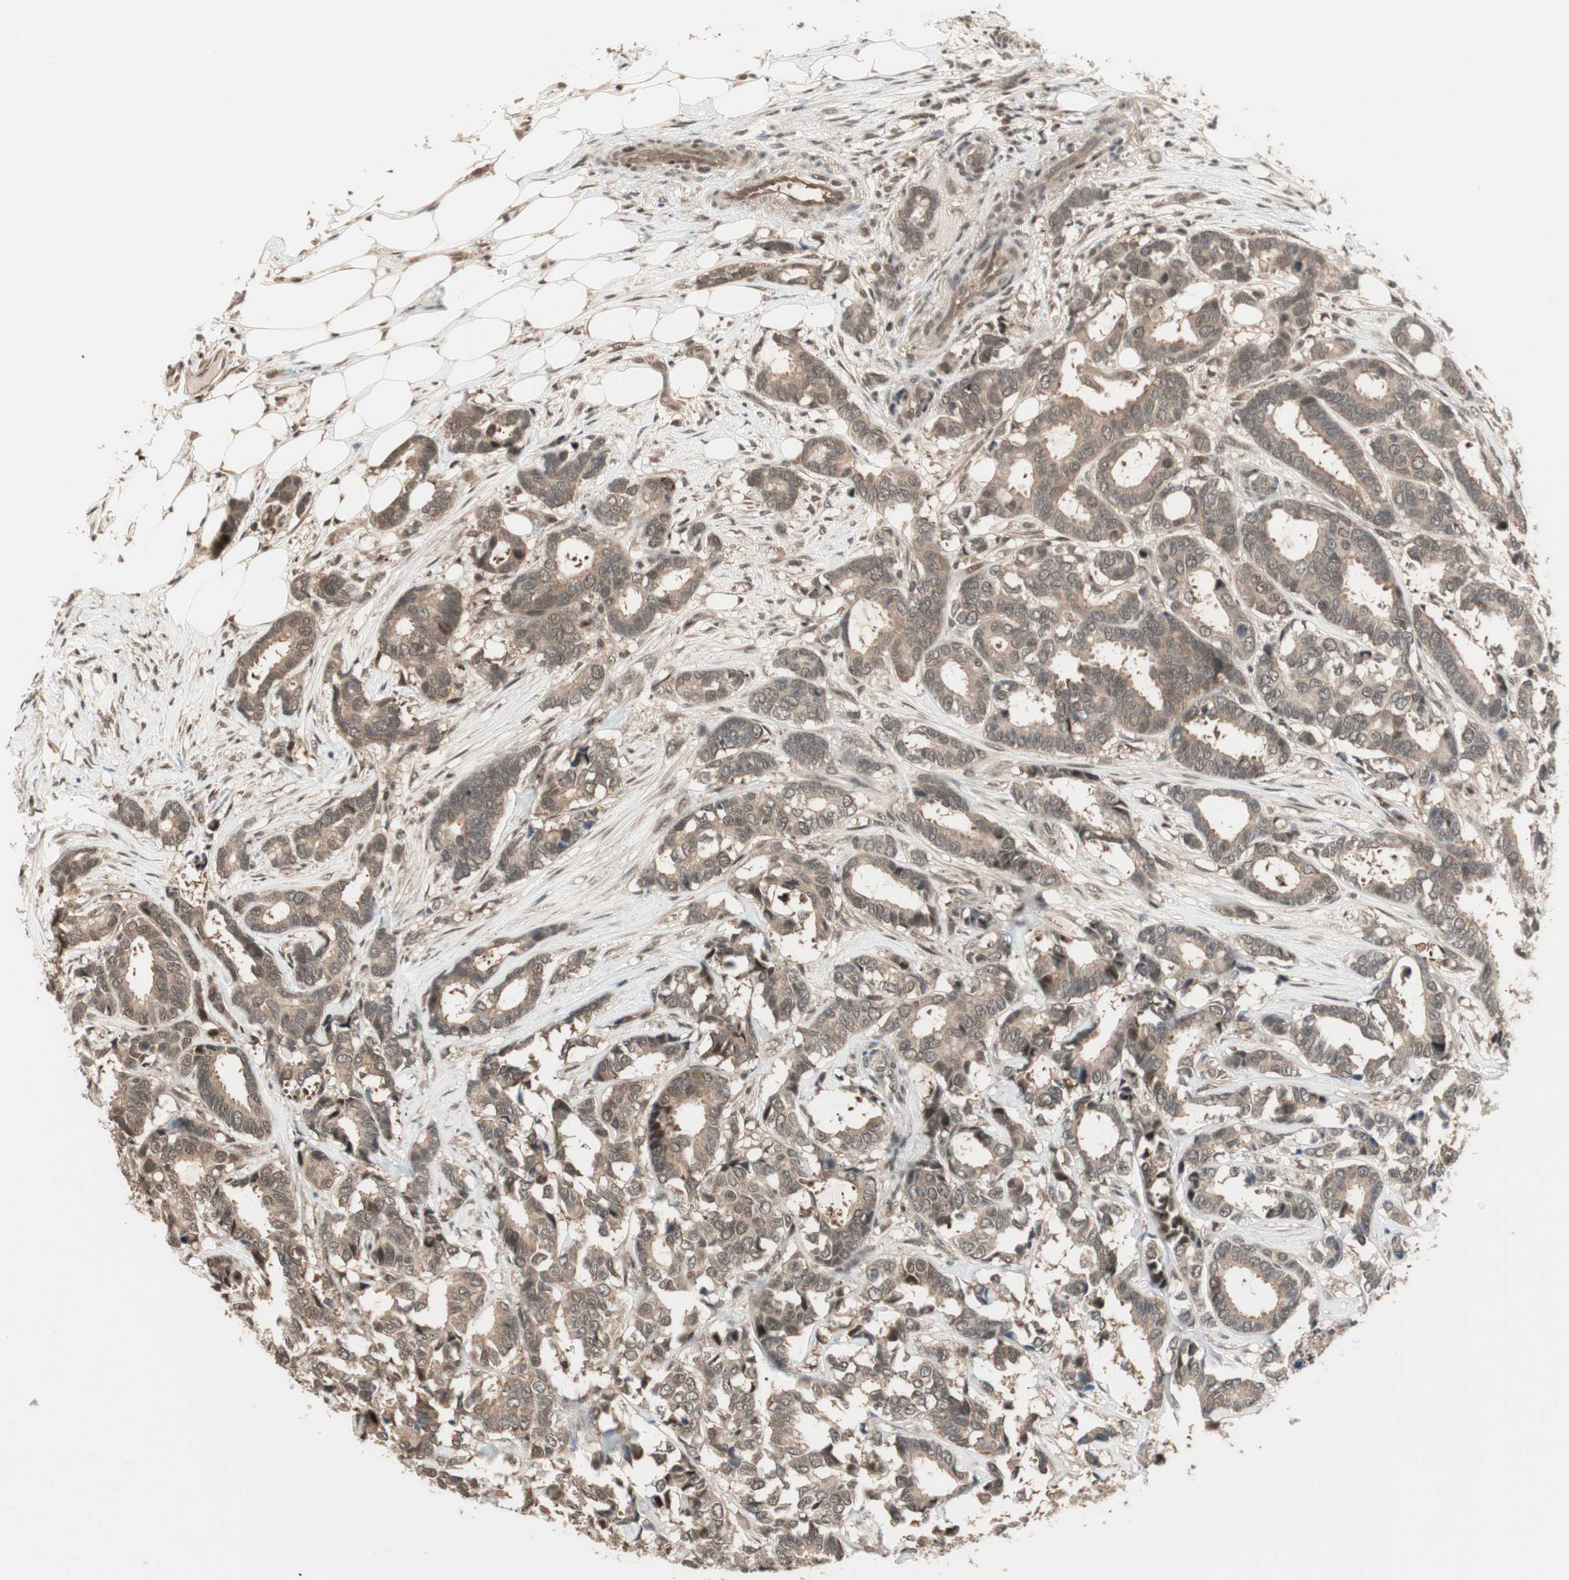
{"staining": {"intensity": "moderate", "quantity": ">75%", "location": "cytoplasmic/membranous,nuclear"}, "tissue": "breast cancer", "cell_type": "Tumor cells", "image_type": "cancer", "snomed": [{"axis": "morphology", "description": "Duct carcinoma"}, {"axis": "topography", "description": "Breast"}], "caption": "An immunohistochemistry (IHC) photomicrograph of tumor tissue is shown. Protein staining in brown labels moderate cytoplasmic/membranous and nuclear positivity in breast cancer (invasive ductal carcinoma) within tumor cells. The staining is performed using DAB (3,3'-diaminobenzidine) brown chromogen to label protein expression. The nuclei are counter-stained blue using hematoxylin.", "gene": "ZNF701", "patient": {"sex": "female", "age": 87}}